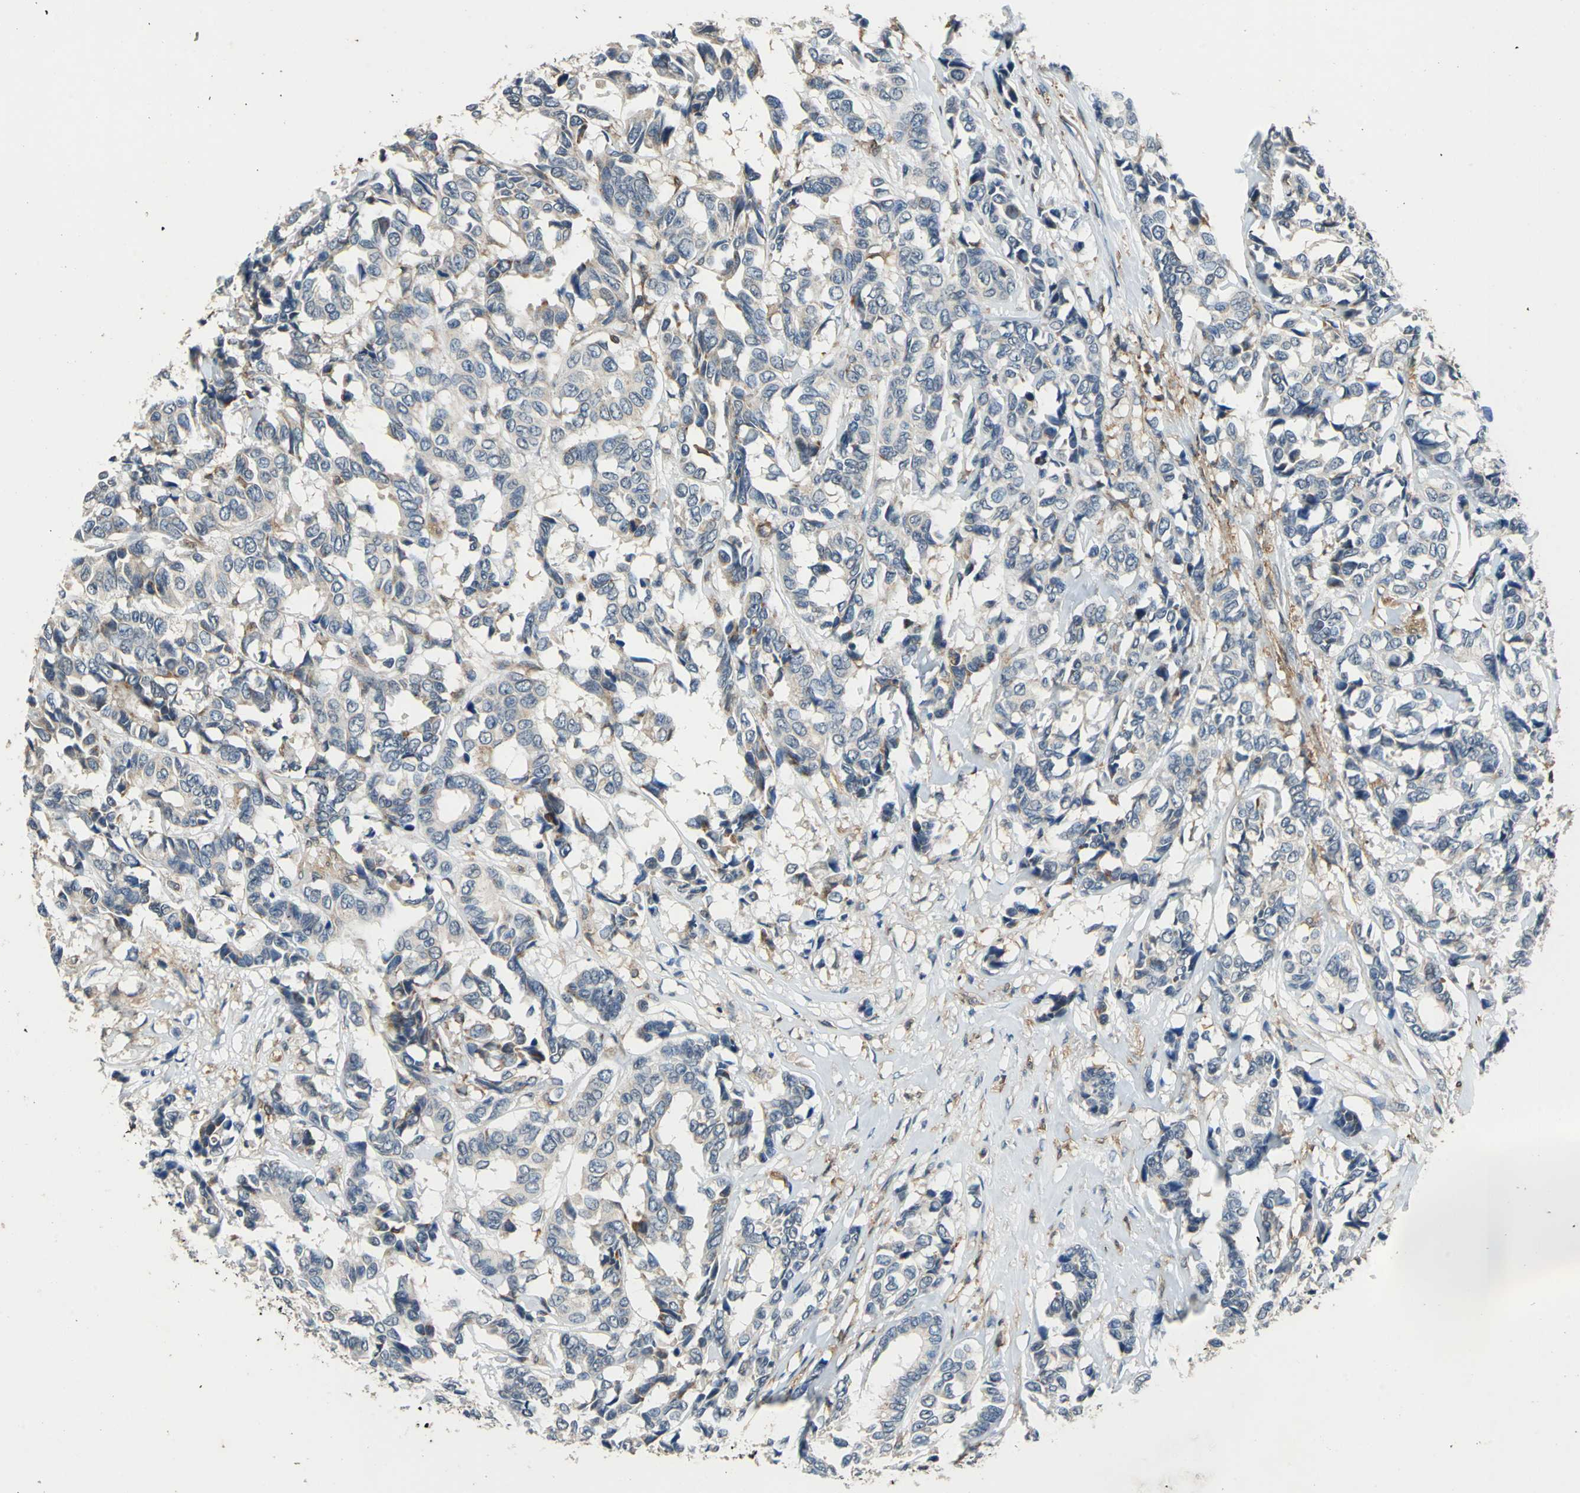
{"staining": {"intensity": "weak", "quantity": "25%-75%", "location": "cytoplasmic/membranous"}, "tissue": "breast cancer", "cell_type": "Tumor cells", "image_type": "cancer", "snomed": [{"axis": "morphology", "description": "Duct carcinoma"}, {"axis": "topography", "description": "Breast"}], "caption": "The immunohistochemical stain shows weak cytoplasmic/membranous staining in tumor cells of breast cancer (infiltrating ductal carcinoma) tissue.", "gene": "SLC19A2", "patient": {"sex": "female", "age": 87}}